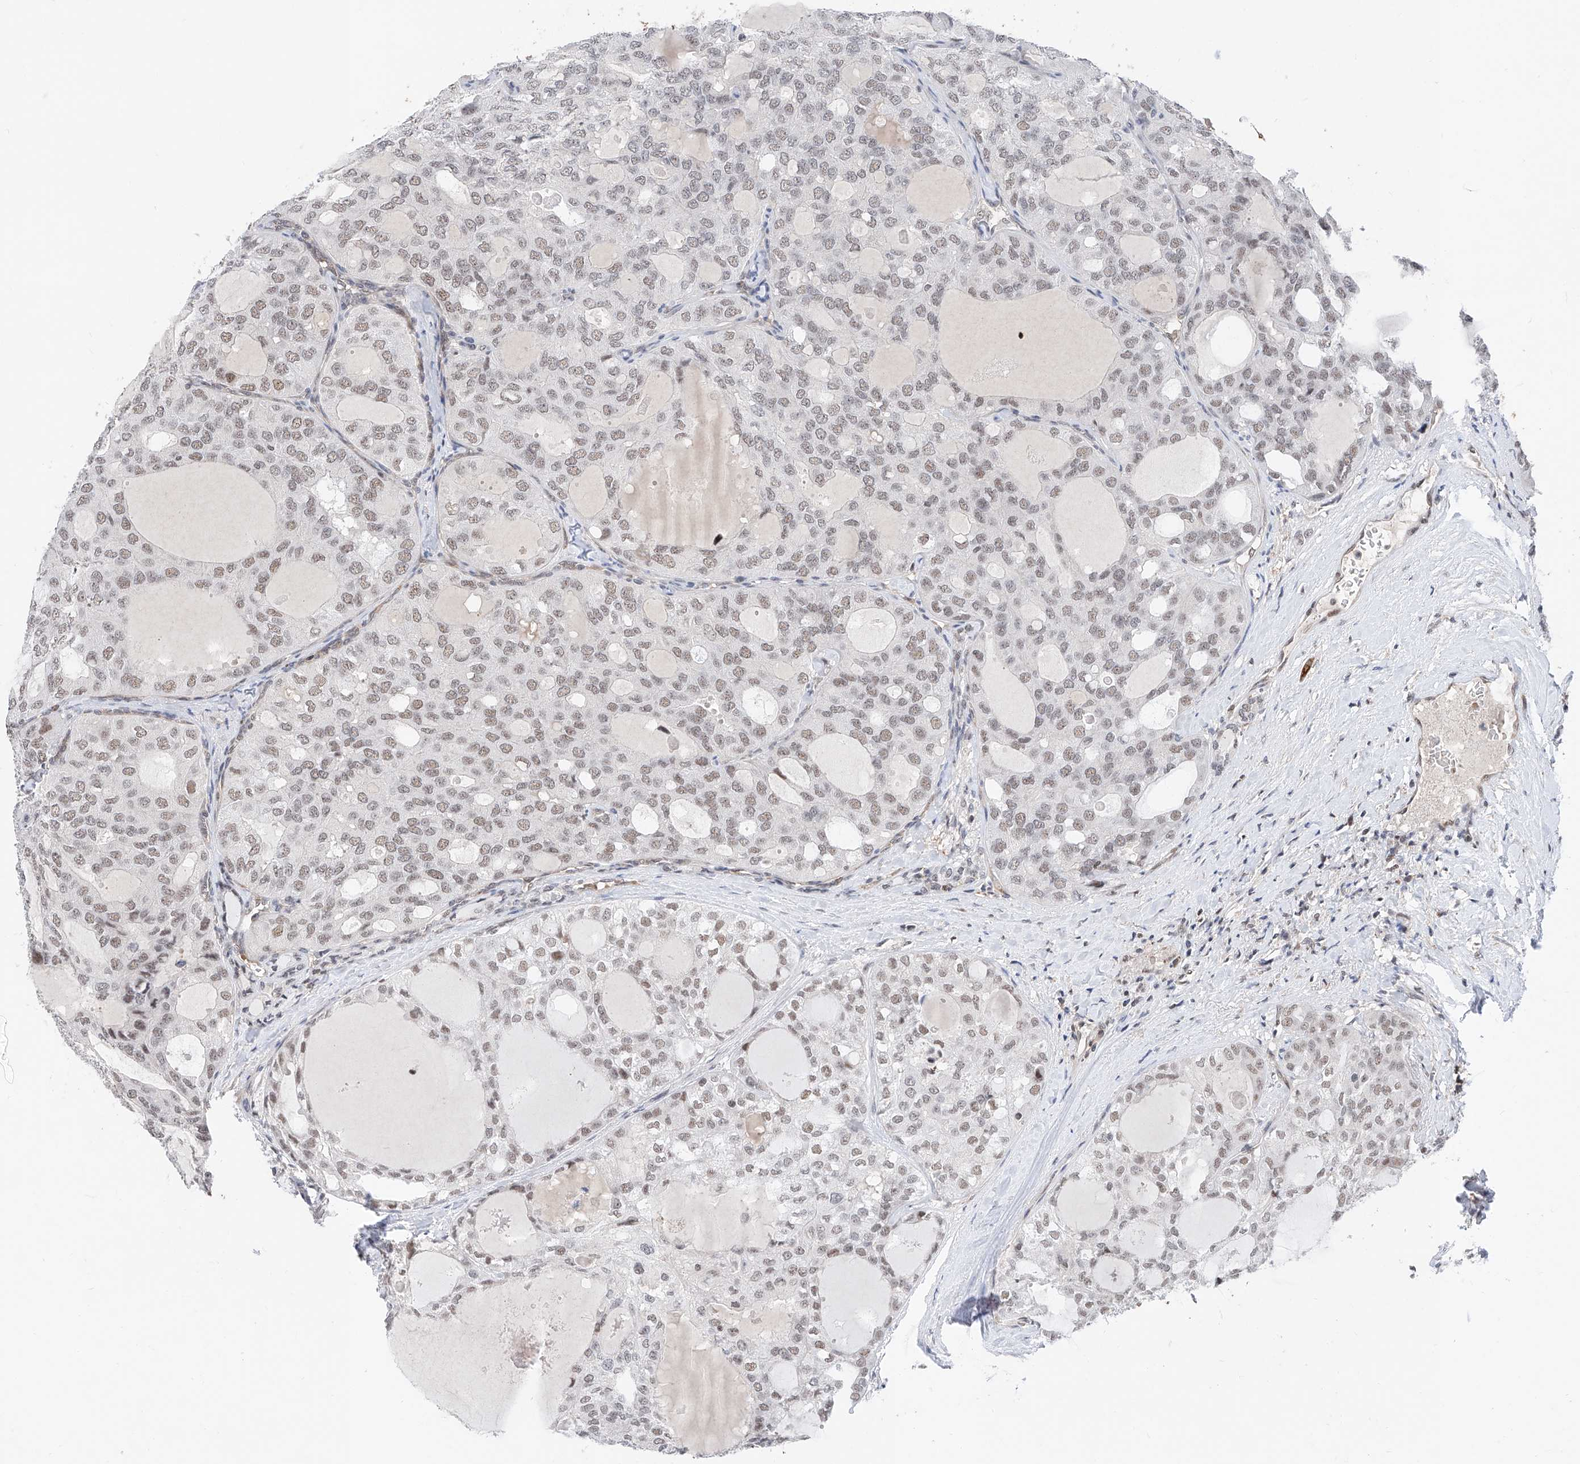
{"staining": {"intensity": "weak", "quantity": "25%-75%", "location": "nuclear"}, "tissue": "thyroid cancer", "cell_type": "Tumor cells", "image_type": "cancer", "snomed": [{"axis": "morphology", "description": "Follicular adenoma carcinoma, NOS"}, {"axis": "topography", "description": "Thyroid gland"}], "caption": "Immunohistochemistry (IHC) photomicrograph of neoplastic tissue: human thyroid follicular adenoma carcinoma stained using immunohistochemistry shows low levels of weak protein expression localized specifically in the nuclear of tumor cells, appearing as a nuclear brown color.", "gene": "SNRNP200", "patient": {"sex": "male", "age": 75}}